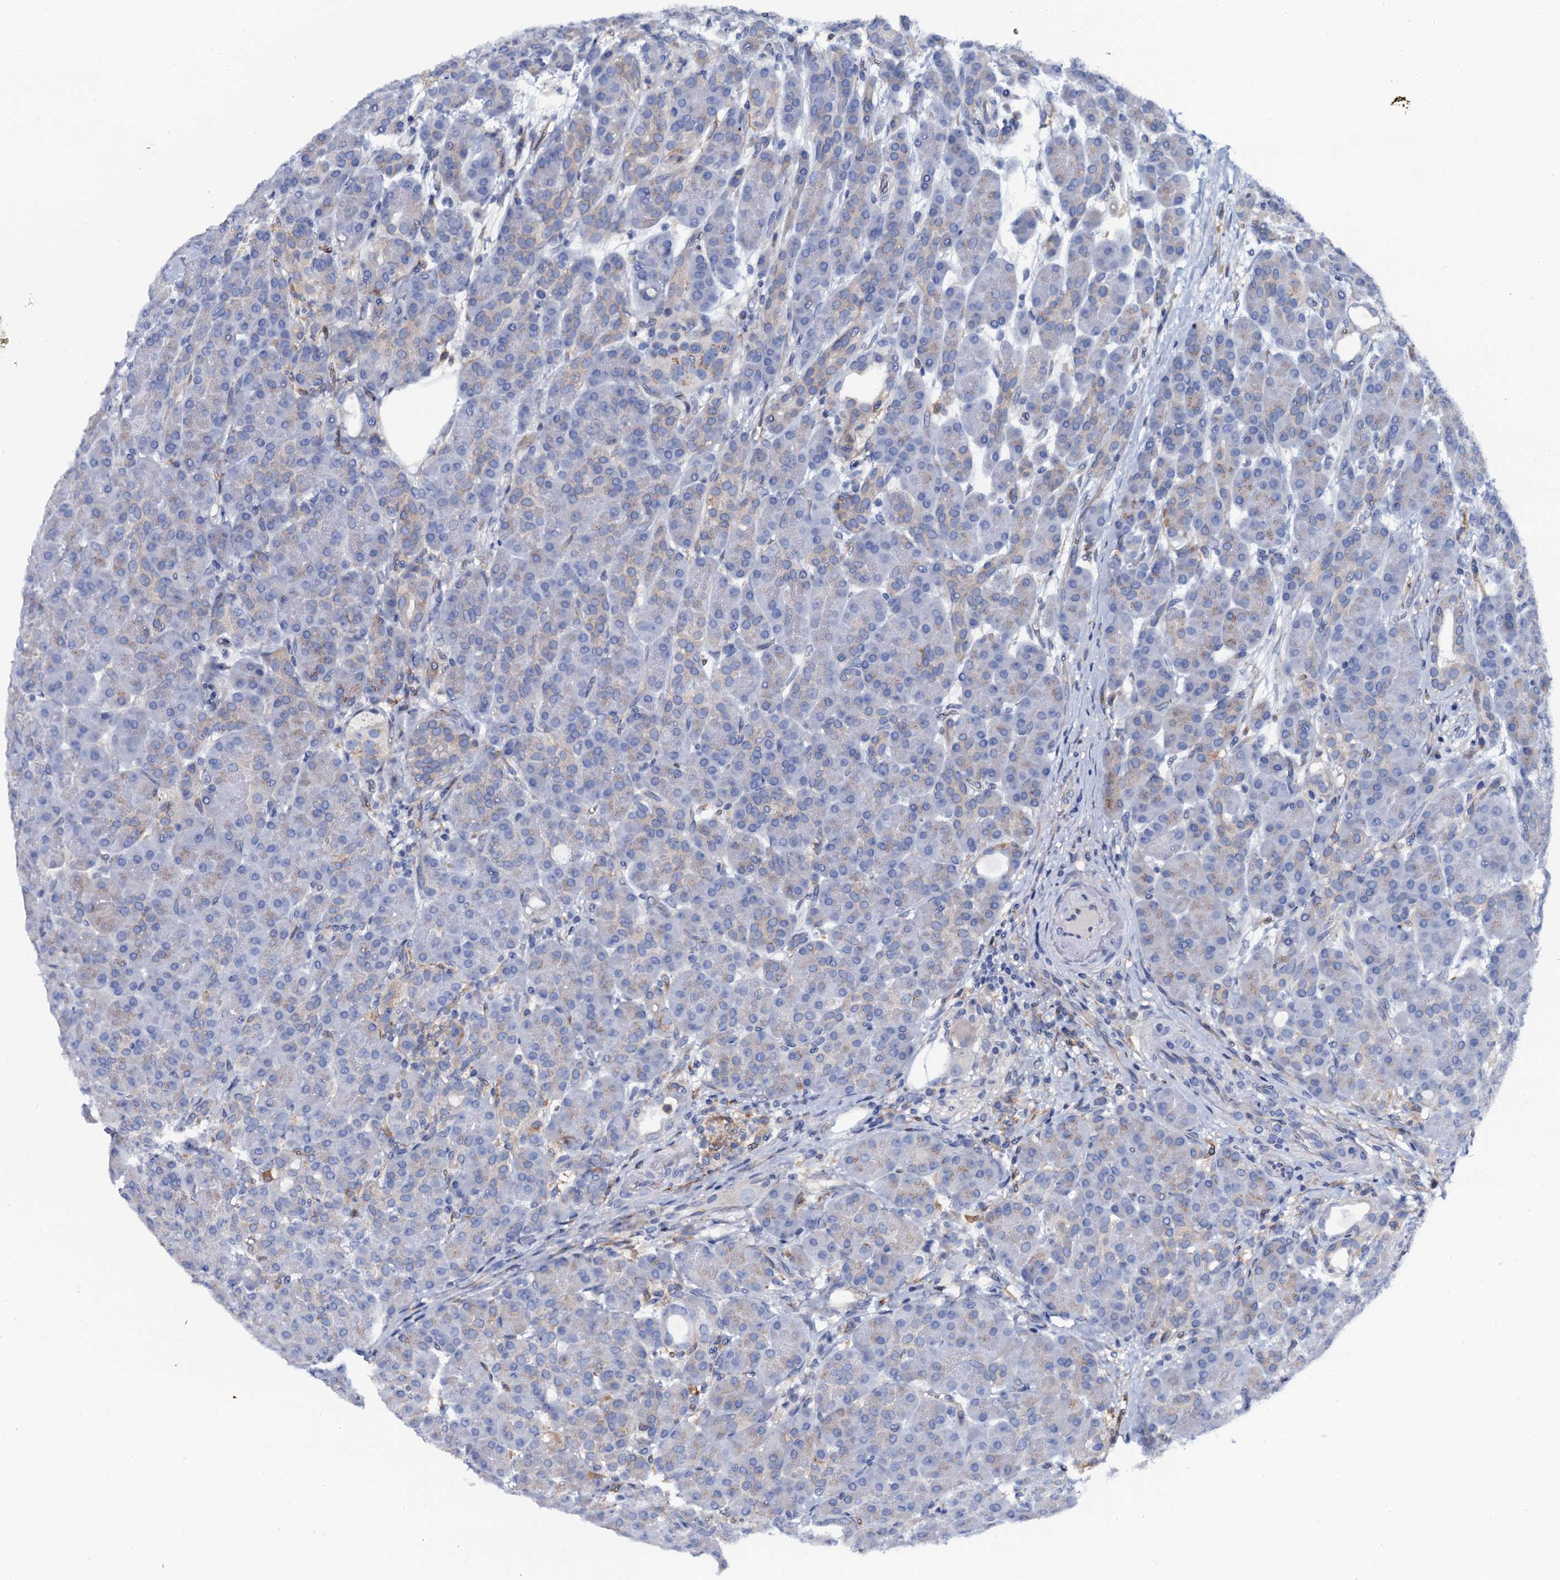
{"staining": {"intensity": "weak", "quantity": "25%-75%", "location": "cytoplasmic/membranous"}, "tissue": "pancreas", "cell_type": "Exocrine glandular cells", "image_type": "normal", "snomed": [{"axis": "morphology", "description": "Normal tissue, NOS"}, {"axis": "topography", "description": "Pancreas"}], "caption": "Unremarkable pancreas was stained to show a protein in brown. There is low levels of weak cytoplasmic/membranous positivity in approximately 25%-75% of exocrine glandular cells. The staining was performed using DAB (3,3'-diaminobenzidine) to visualize the protein expression in brown, while the nuclei were stained in blue with hematoxylin (Magnification: 20x).", "gene": "OTOL1", "patient": {"sex": "male", "age": 63}}